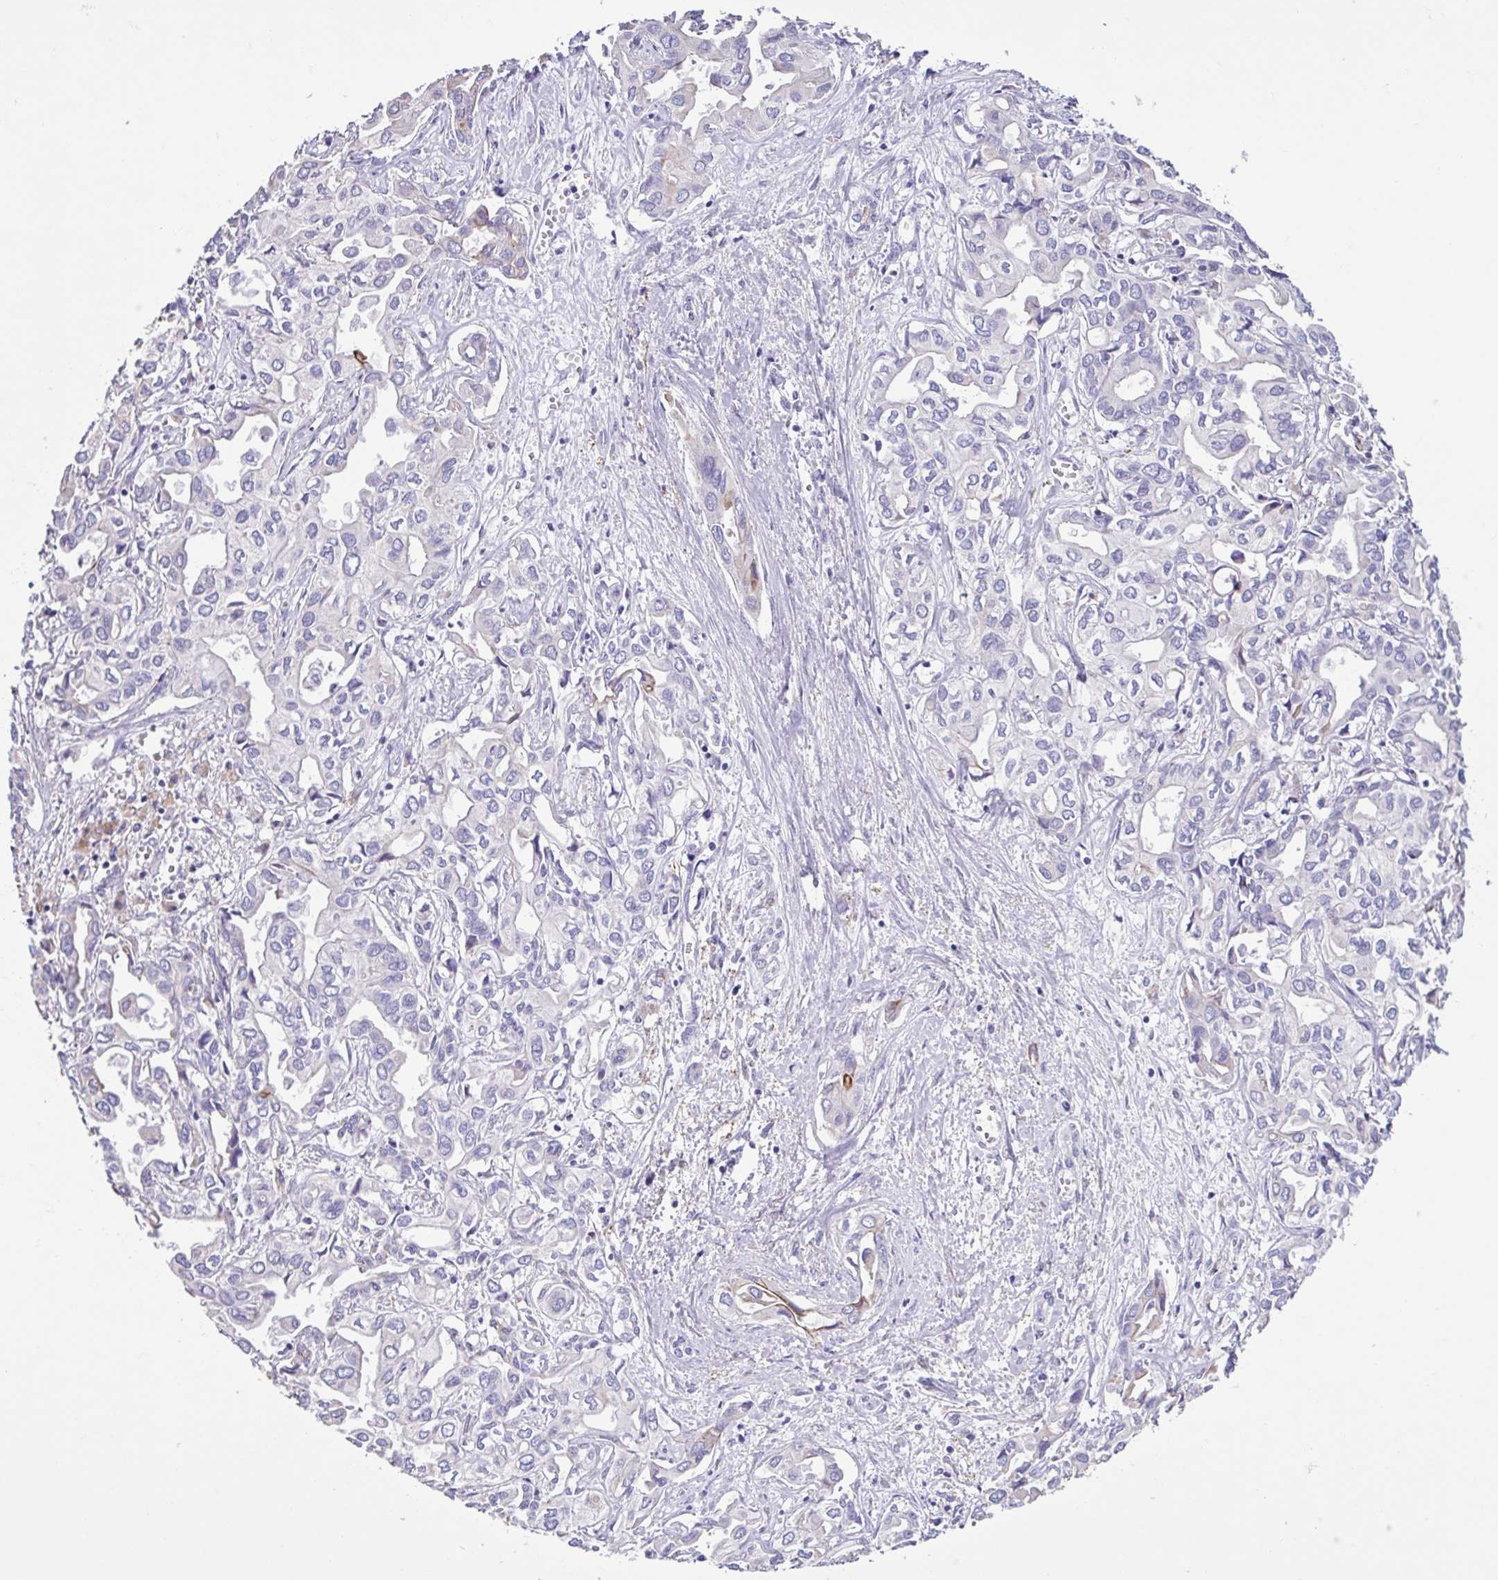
{"staining": {"intensity": "negative", "quantity": "none", "location": "none"}, "tissue": "liver cancer", "cell_type": "Tumor cells", "image_type": "cancer", "snomed": [{"axis": "morphology", "description": "Cholangiocarcinoma"}, {"axis": "topography", "description": "Liver"}], "caption": "Cholangiocarcinoma (liver) was stained to show a protein in brown. There is no significant expression in tumor cells. Brightfield microscopy of IHC stained with DAB (brown) and hematoxylin (blue), captured at high magnification.", "gene": "PLA2G4E", "patient": {"sex": "female", "age": 64}}